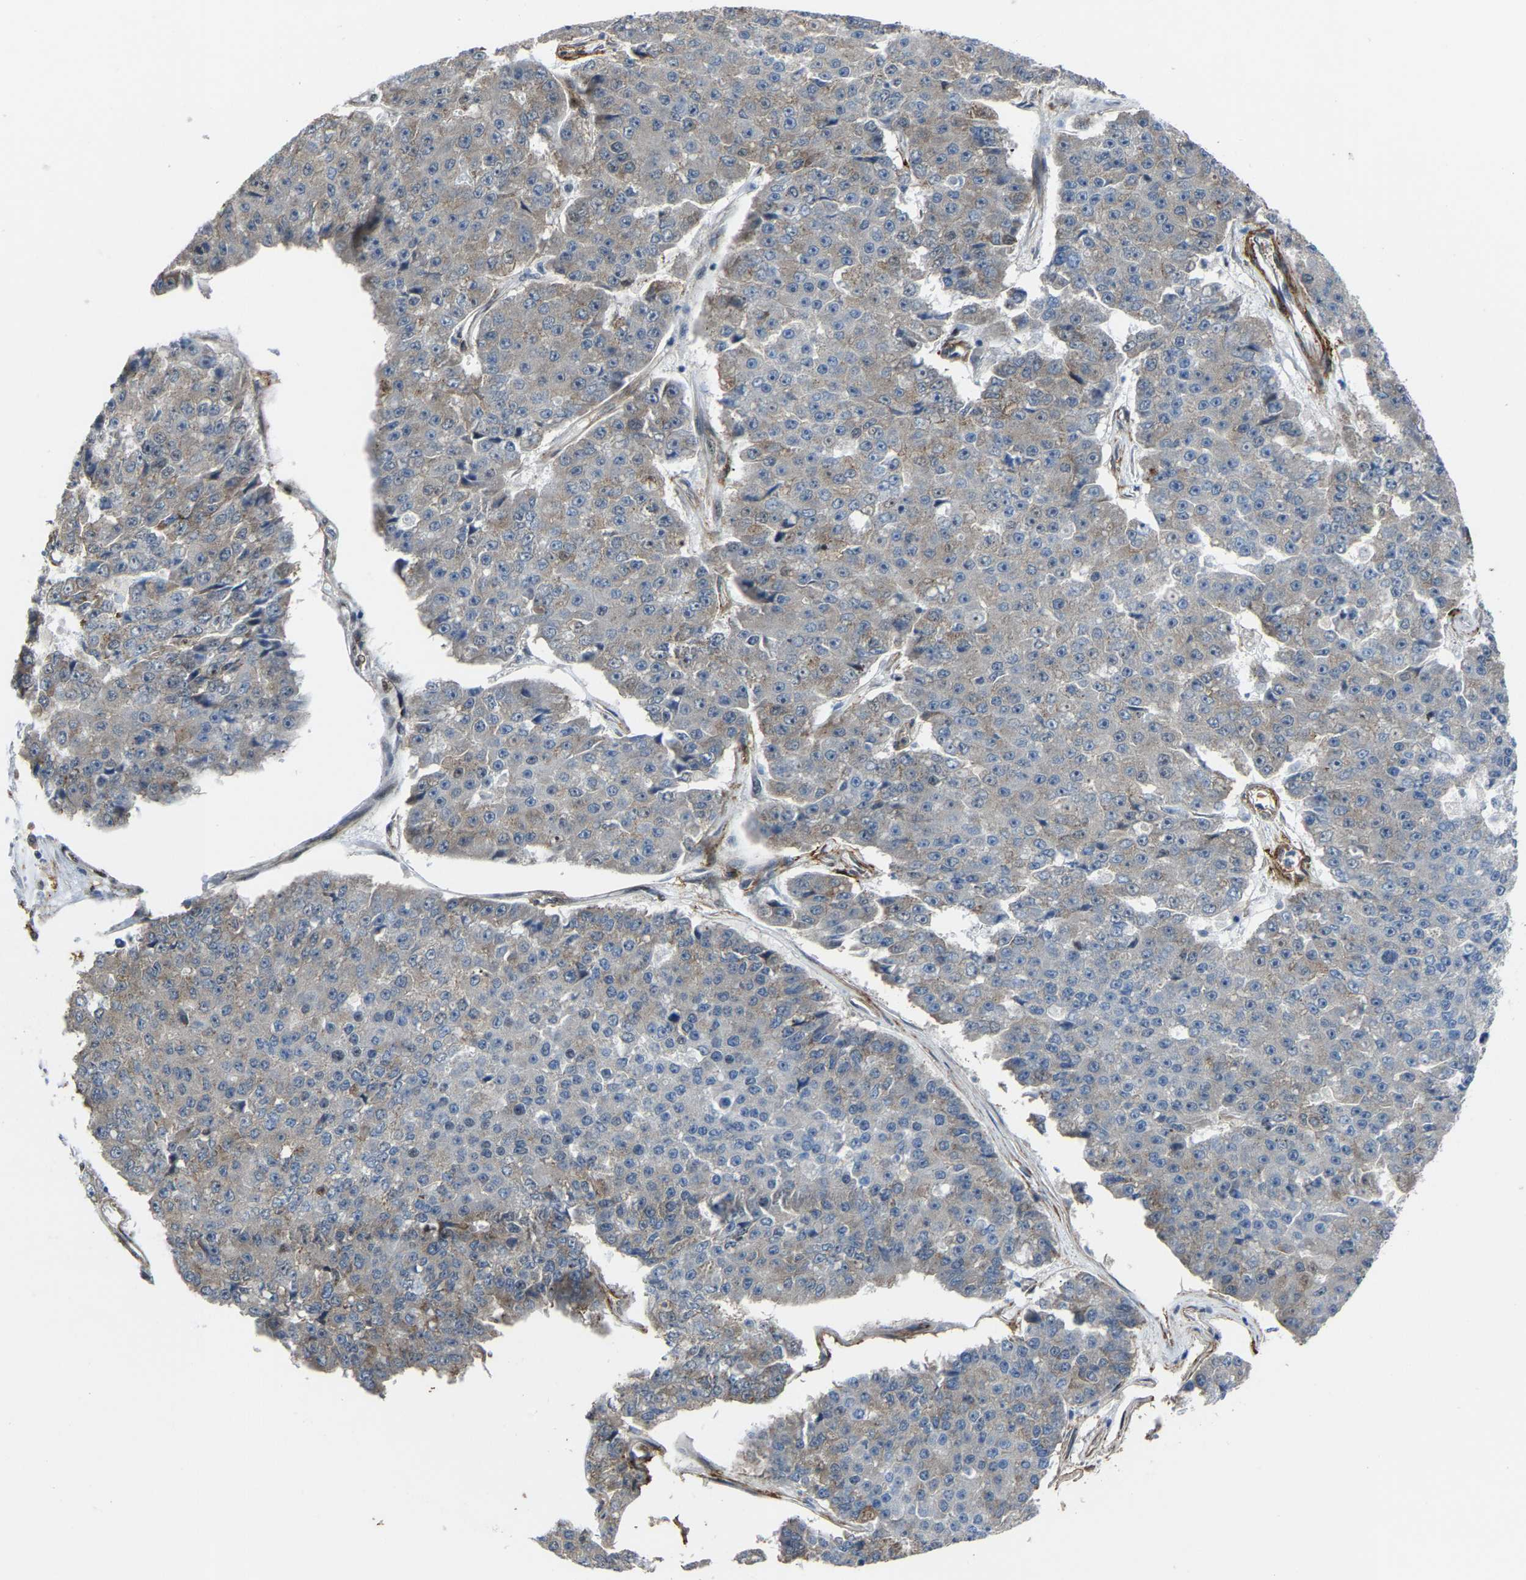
{"staining": {"intensity": "weak", "quantity": "25%-75%", "location": "cytoplasmic/membranous"}, "tissue": "pancreatic cancer", "cell_type": "Tumor cells", "image_type": "cancer", "snomed": [{"axis": "morphology", "description": "Adenocarcinoma, NOS"}, {"axis": "topography", "description": "Pancreas"}], "caption": "Protein analysis of pancreatic cancer (adenocarcinoma) tissue demonstrates weak cytoplasmic/membranous expression in about 25%-75% of tumor cells.", "gene": "DDX5", "patient": {"sex": "male", "age": 50}}